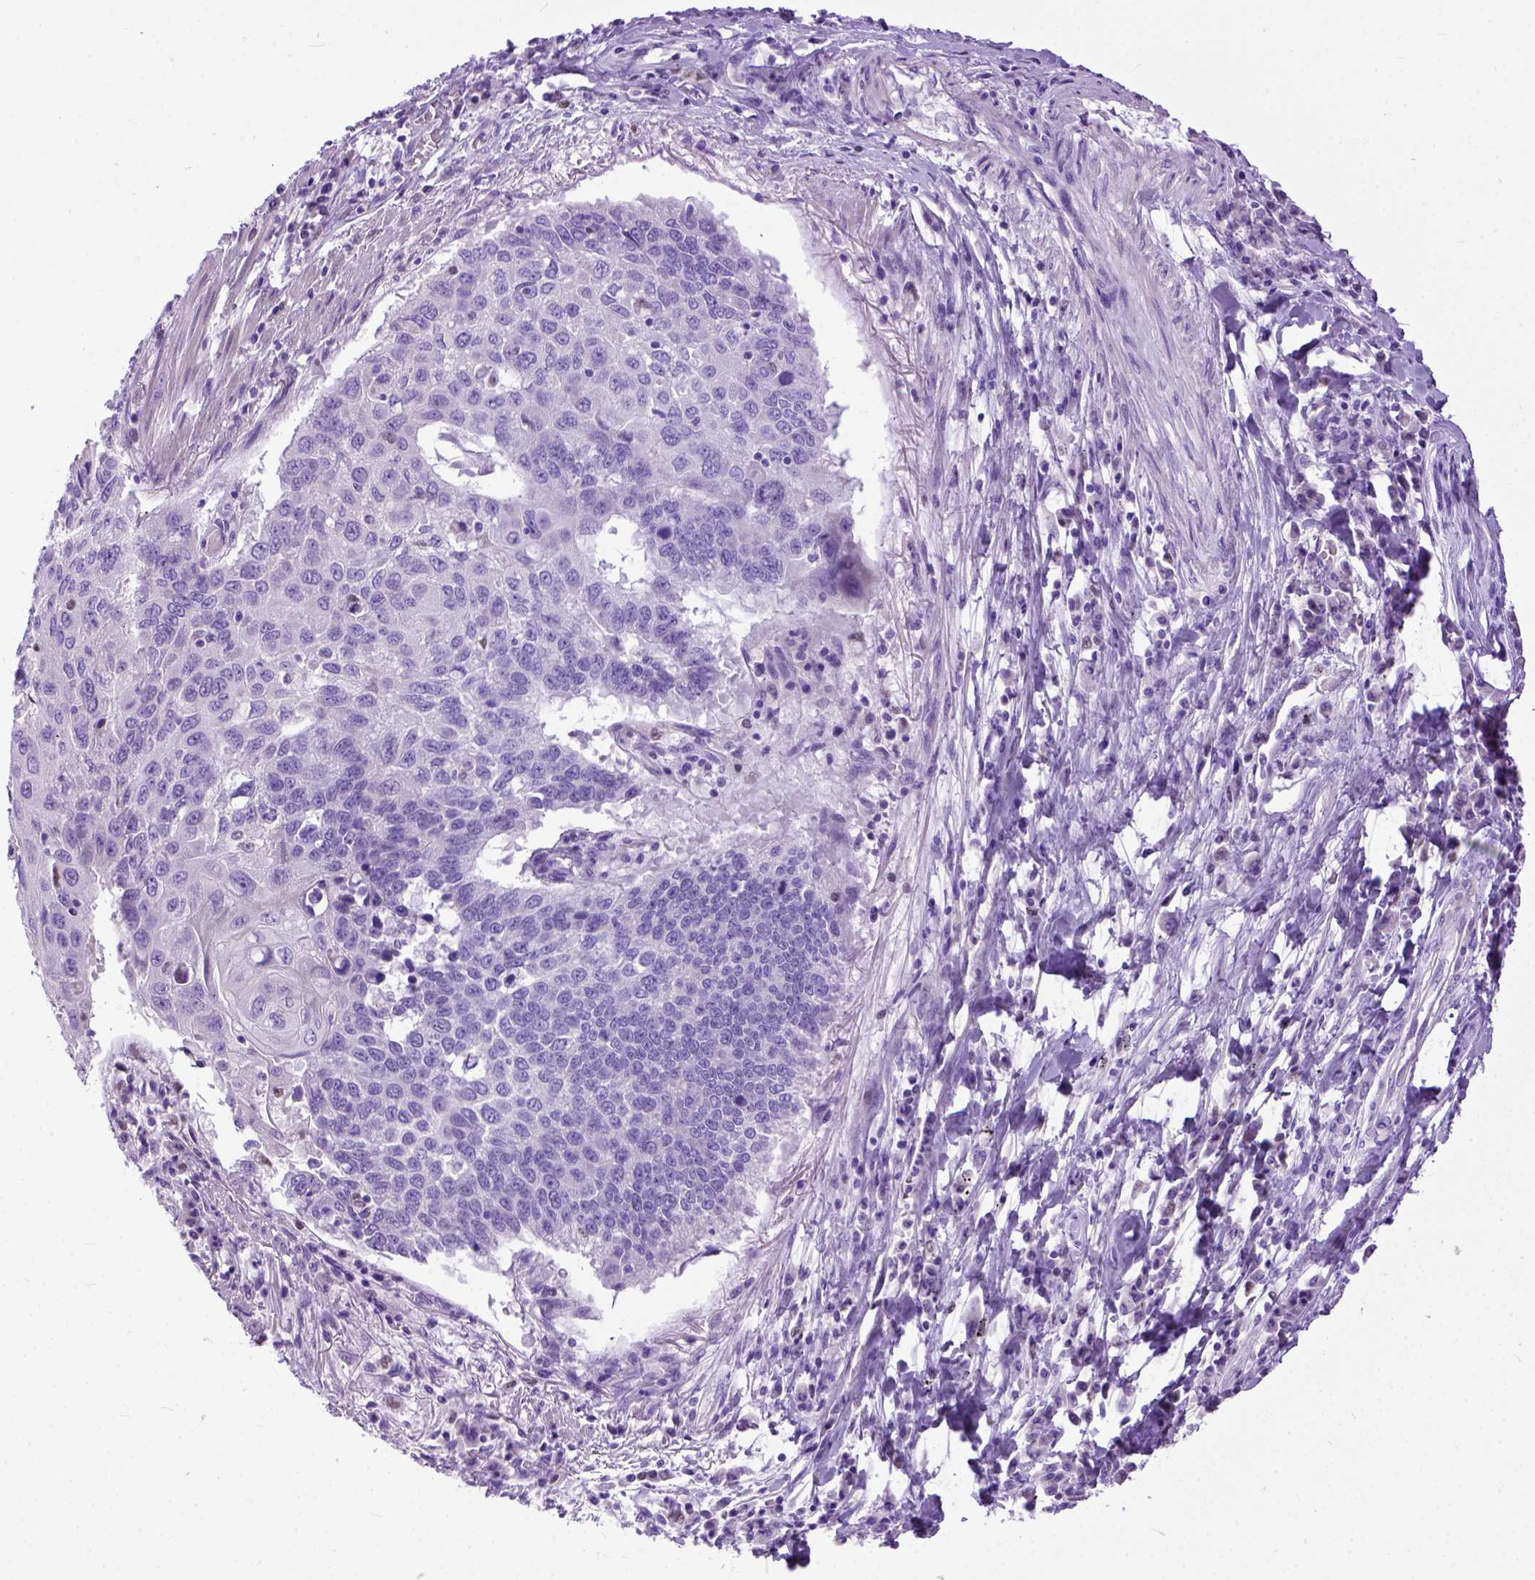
{"staining": {"intensity": "negative", "quantity": "none", "location": "none"}, "tissue": "lung cancer", "cell_type": "Tumor cells", "image_type": "cancer", "snomed": [{"axis": "morphology", "description": "Squamous cell carcinoma, NOS"}, {"axis": "topography", "description": "Lung"}], "caption": "Immunohistochemical staining of human lung squamous cell carcinoma demonstrates no significant staining in tumor cells.", "gene": "CRB1", "patient": {"sex": "male", "age": 73}}